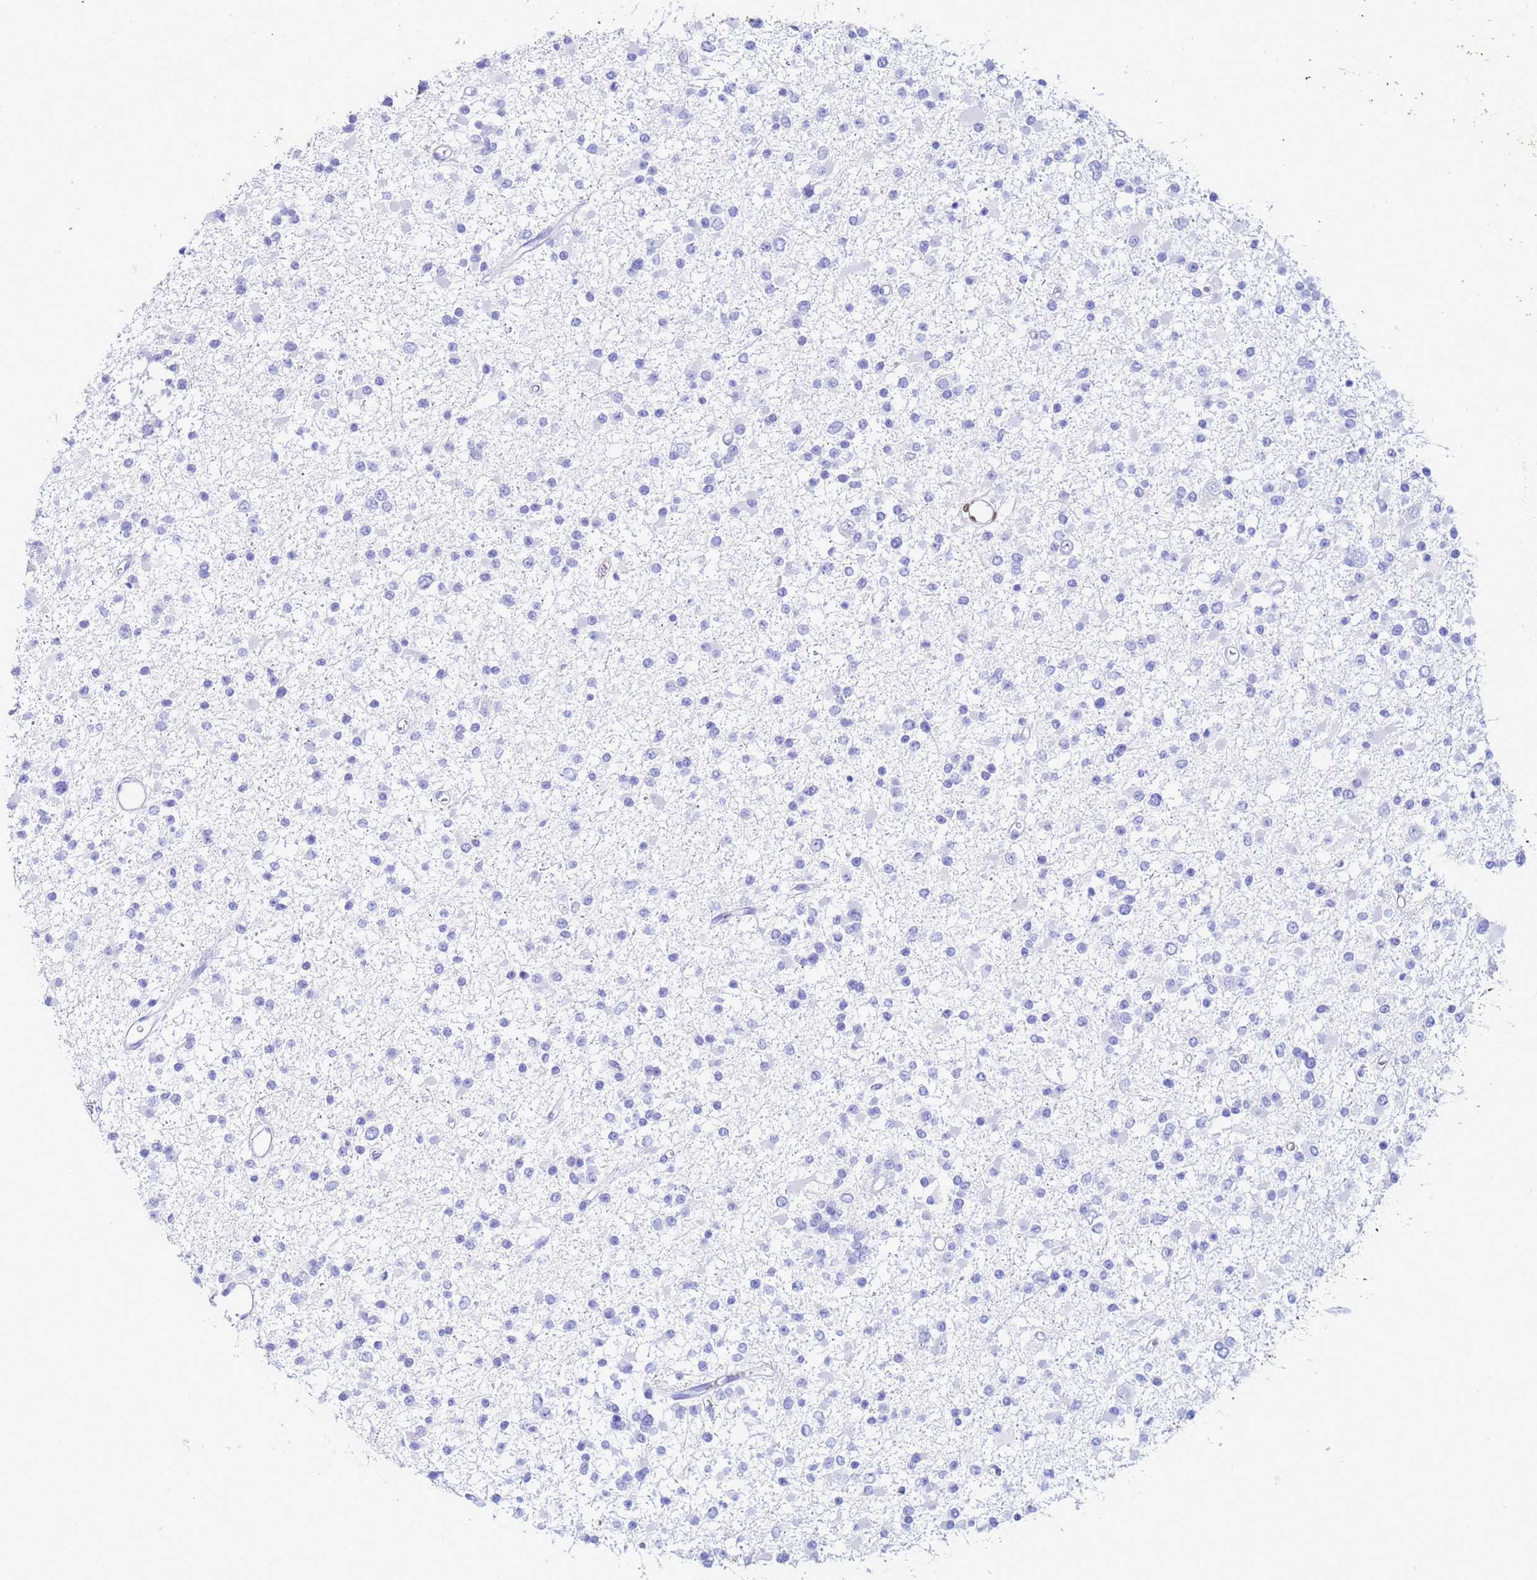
{"staining": {"intensity": "negative", "quantity": "none", "location": "none"}, "tissue": "glioma", "cell_type": "Tumor cells", "image_type": "cancer", "snomed": [{"axis": "morphology", "description": "Glioma, malignant, Low grade"}, {"axis": "topography", "description": "Brain"}], "caption": "Immunohistochemical staining of glioma exhibits no significant expression in tumor cells.", "gene": "AKR1C2", "patient": {"sex": "female", "age": 22}}